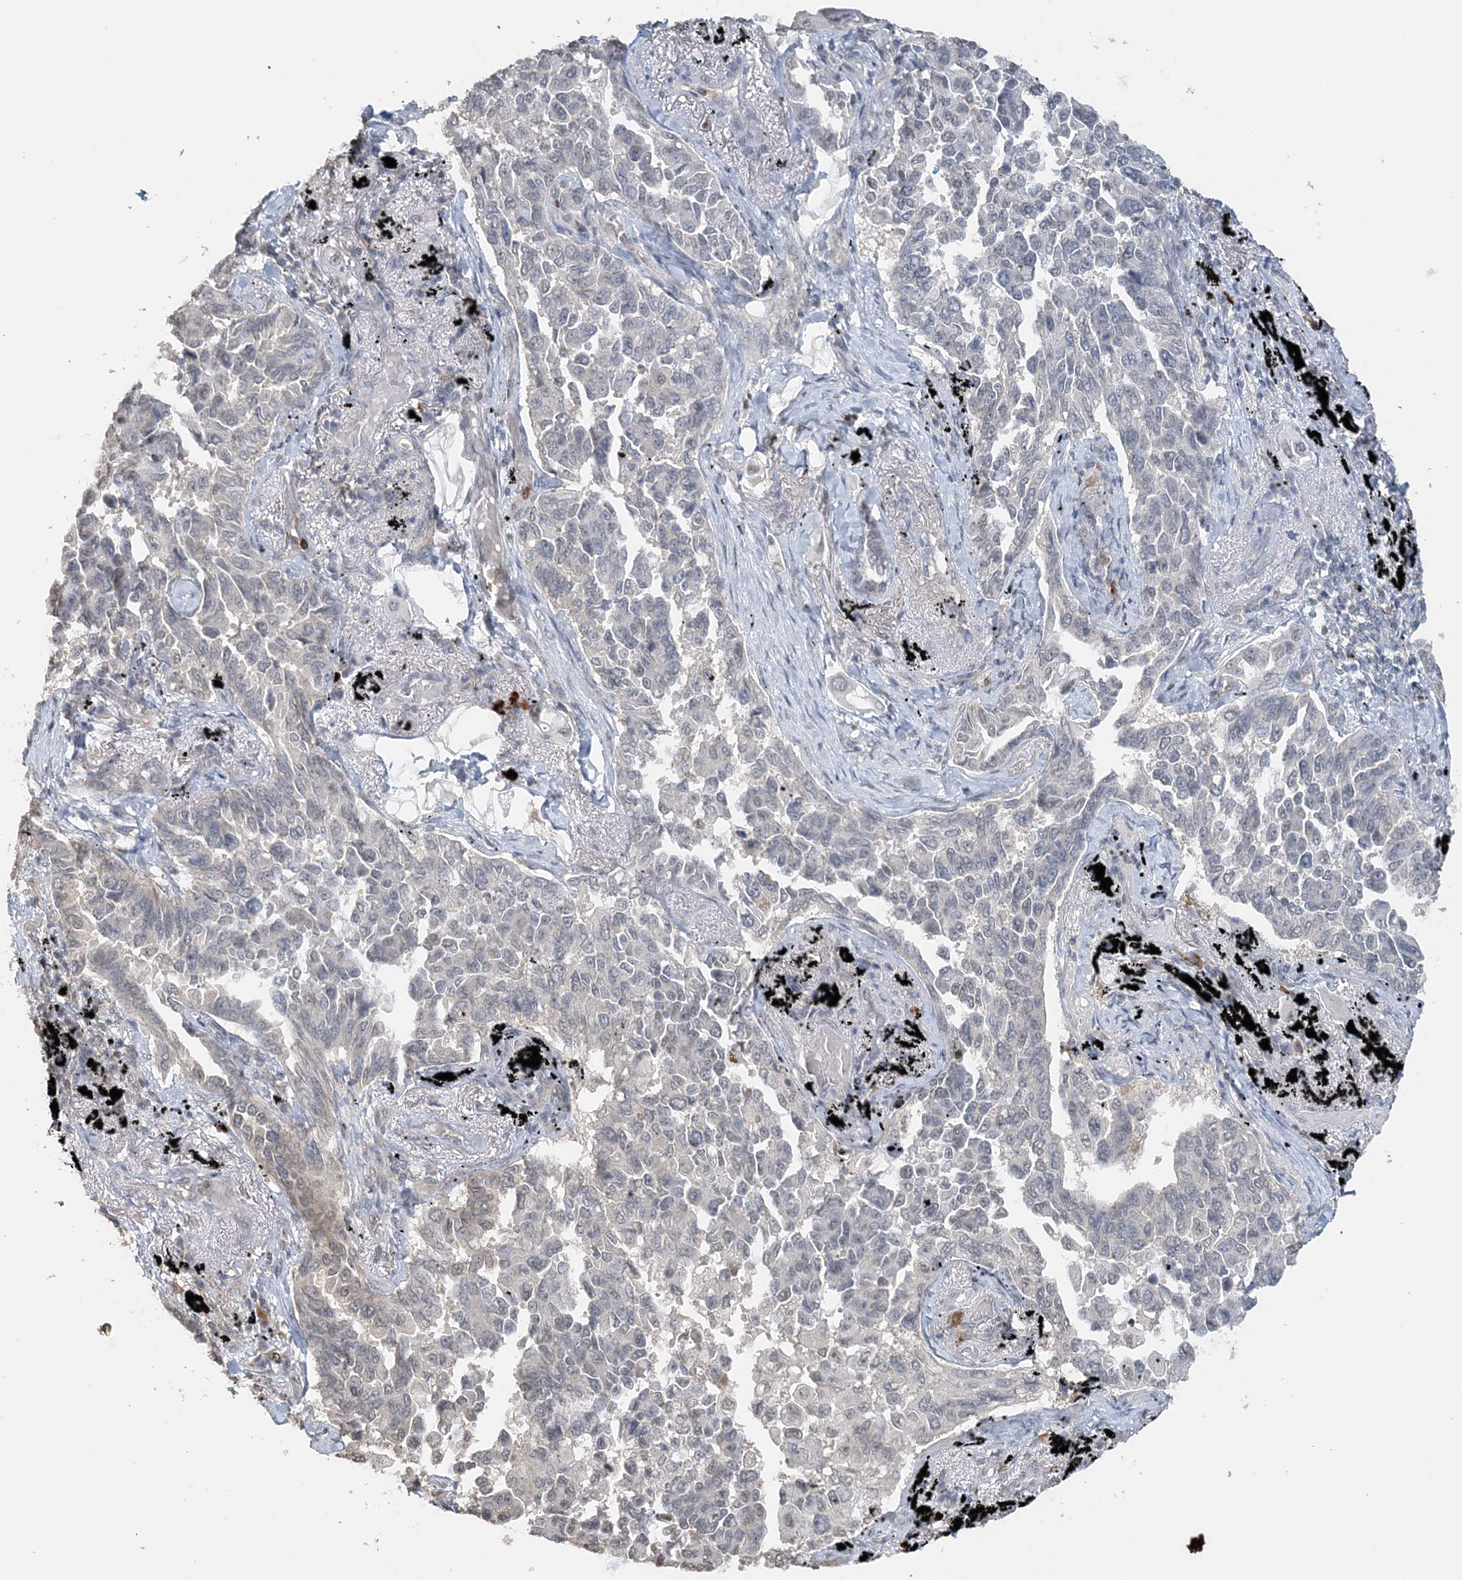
{"staining": {"intensity": "negative", "quantity": "none", "location": "none"}, "tissue": "lung cancer", "cell_type": "Tumor cells", "image_type": "cancer", "snomed": [{"axis": "morphology", "description": "Adenocarcinoma, NOS"}, {"axis": "topography", "description": "Lung"}], "caption": "High magnification brightfield microscopy of lung adenocarcinoma stained with DAB (brown) and counterstained with hematoxylin (blue): tumor cells show no significant positivity. (DAB (3,3'-diaminobenzidine) immunohistochemistry, high magnification).", "gene": "FAM110A", "patient": {"sex": "female", "age": 67}}